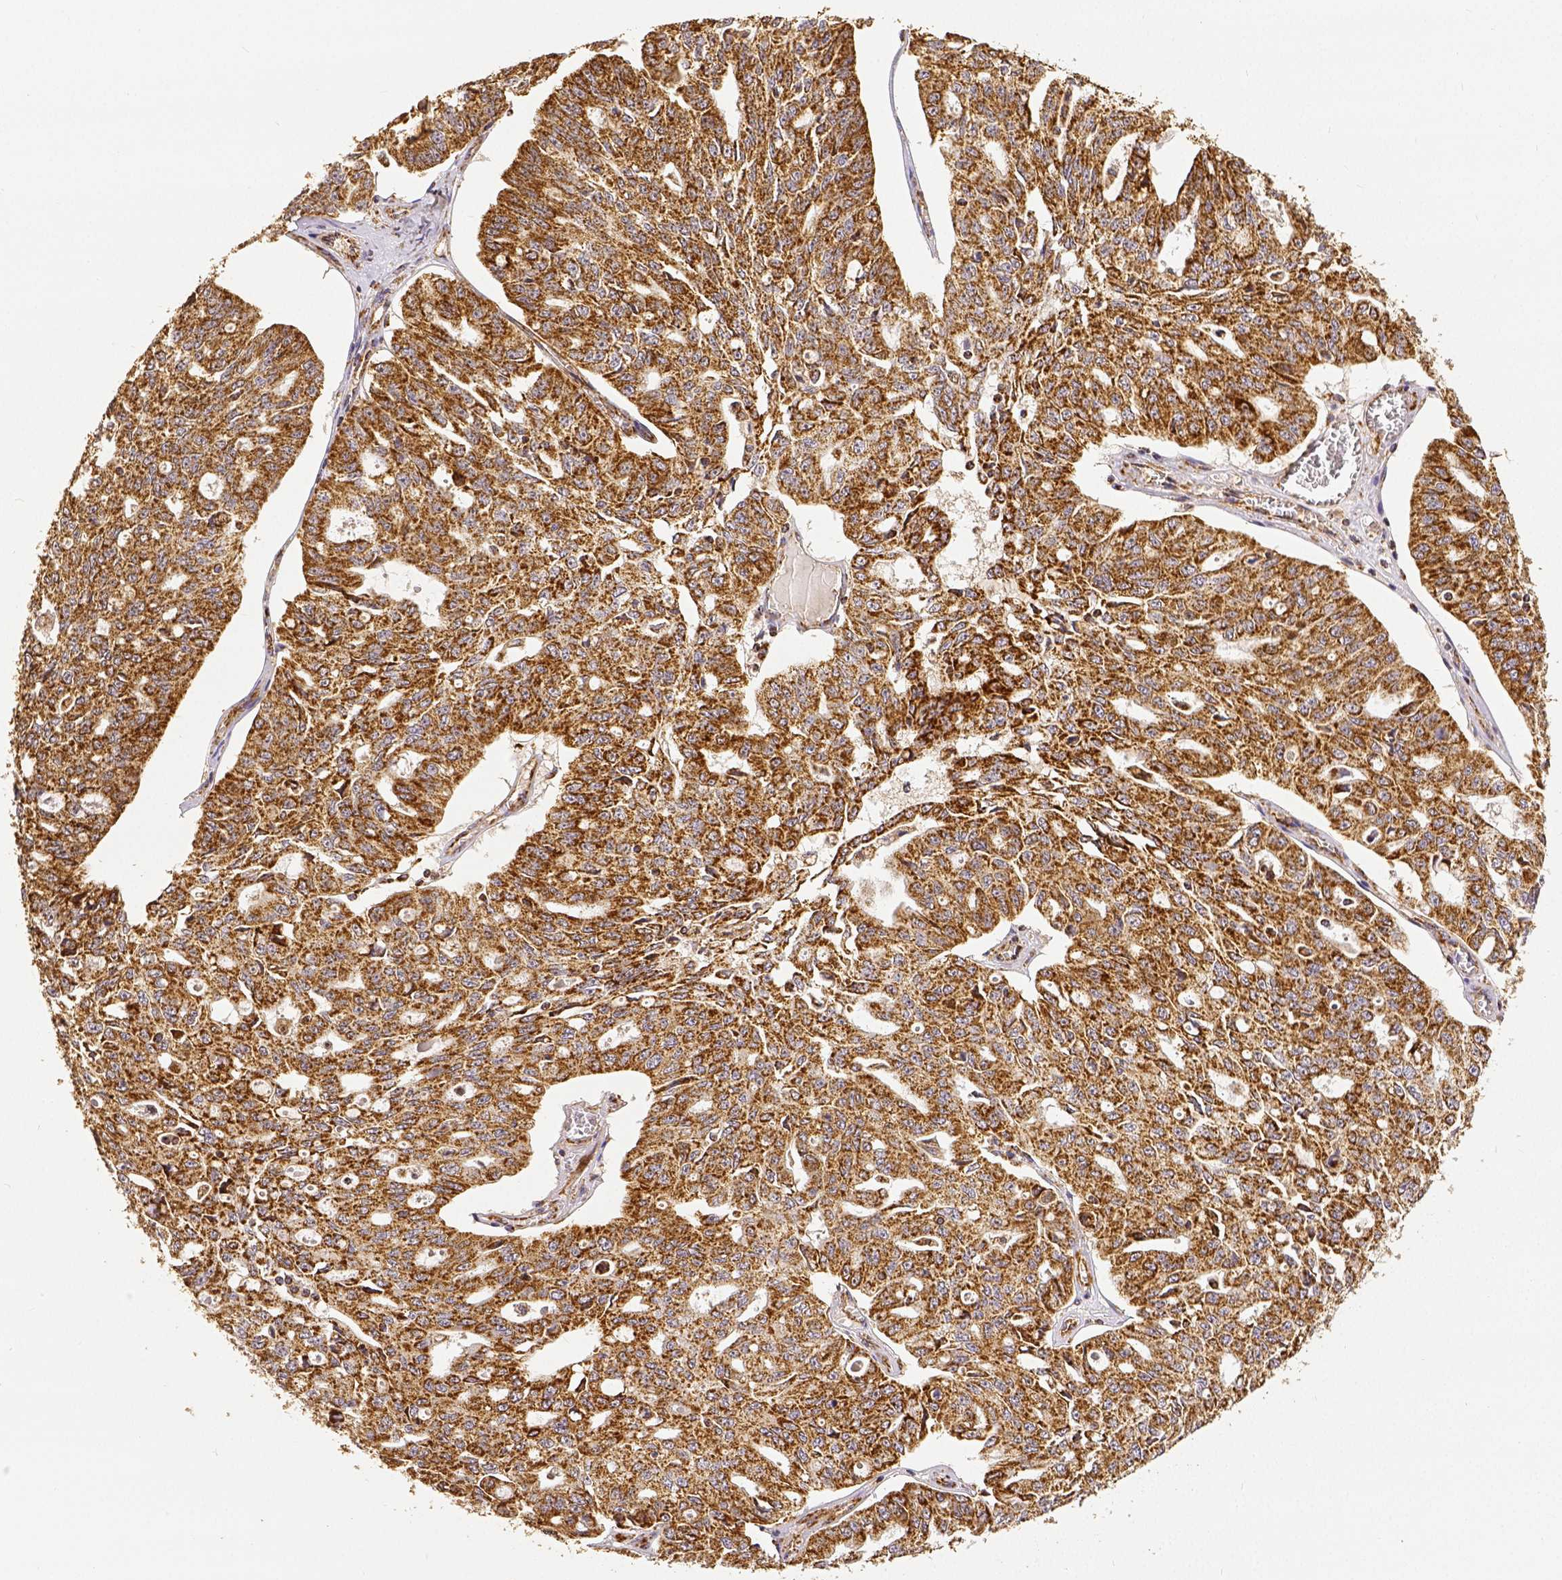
{"staining": {"intensity": "moderate", "quantity": ">75%", "location": "cytoplasmic/membranous"}, "tissue": "ovarian cancer", "cell_type": "Tumor cells", "image_type": "cancer", "snomed": [{"axis": "morphology", "description": "Carcinoma, endometroid"}, {"axis": "topography", "description": "Ovary"}], "caption": "Ovarian cancer (endometroid carcinoma) stained with DAB (3,3'-diaminobenzidine) immunohistochemistry (IHC) displays medium levels of moderate cytoplasmic/membranous expression in approximately >75% of tumor cells. Immunohistochemistry stains the protein of interest in brown and the nuclei are stained blue.", "gene": "SDHB", "patient": {"sex": "female", "age": 65}}